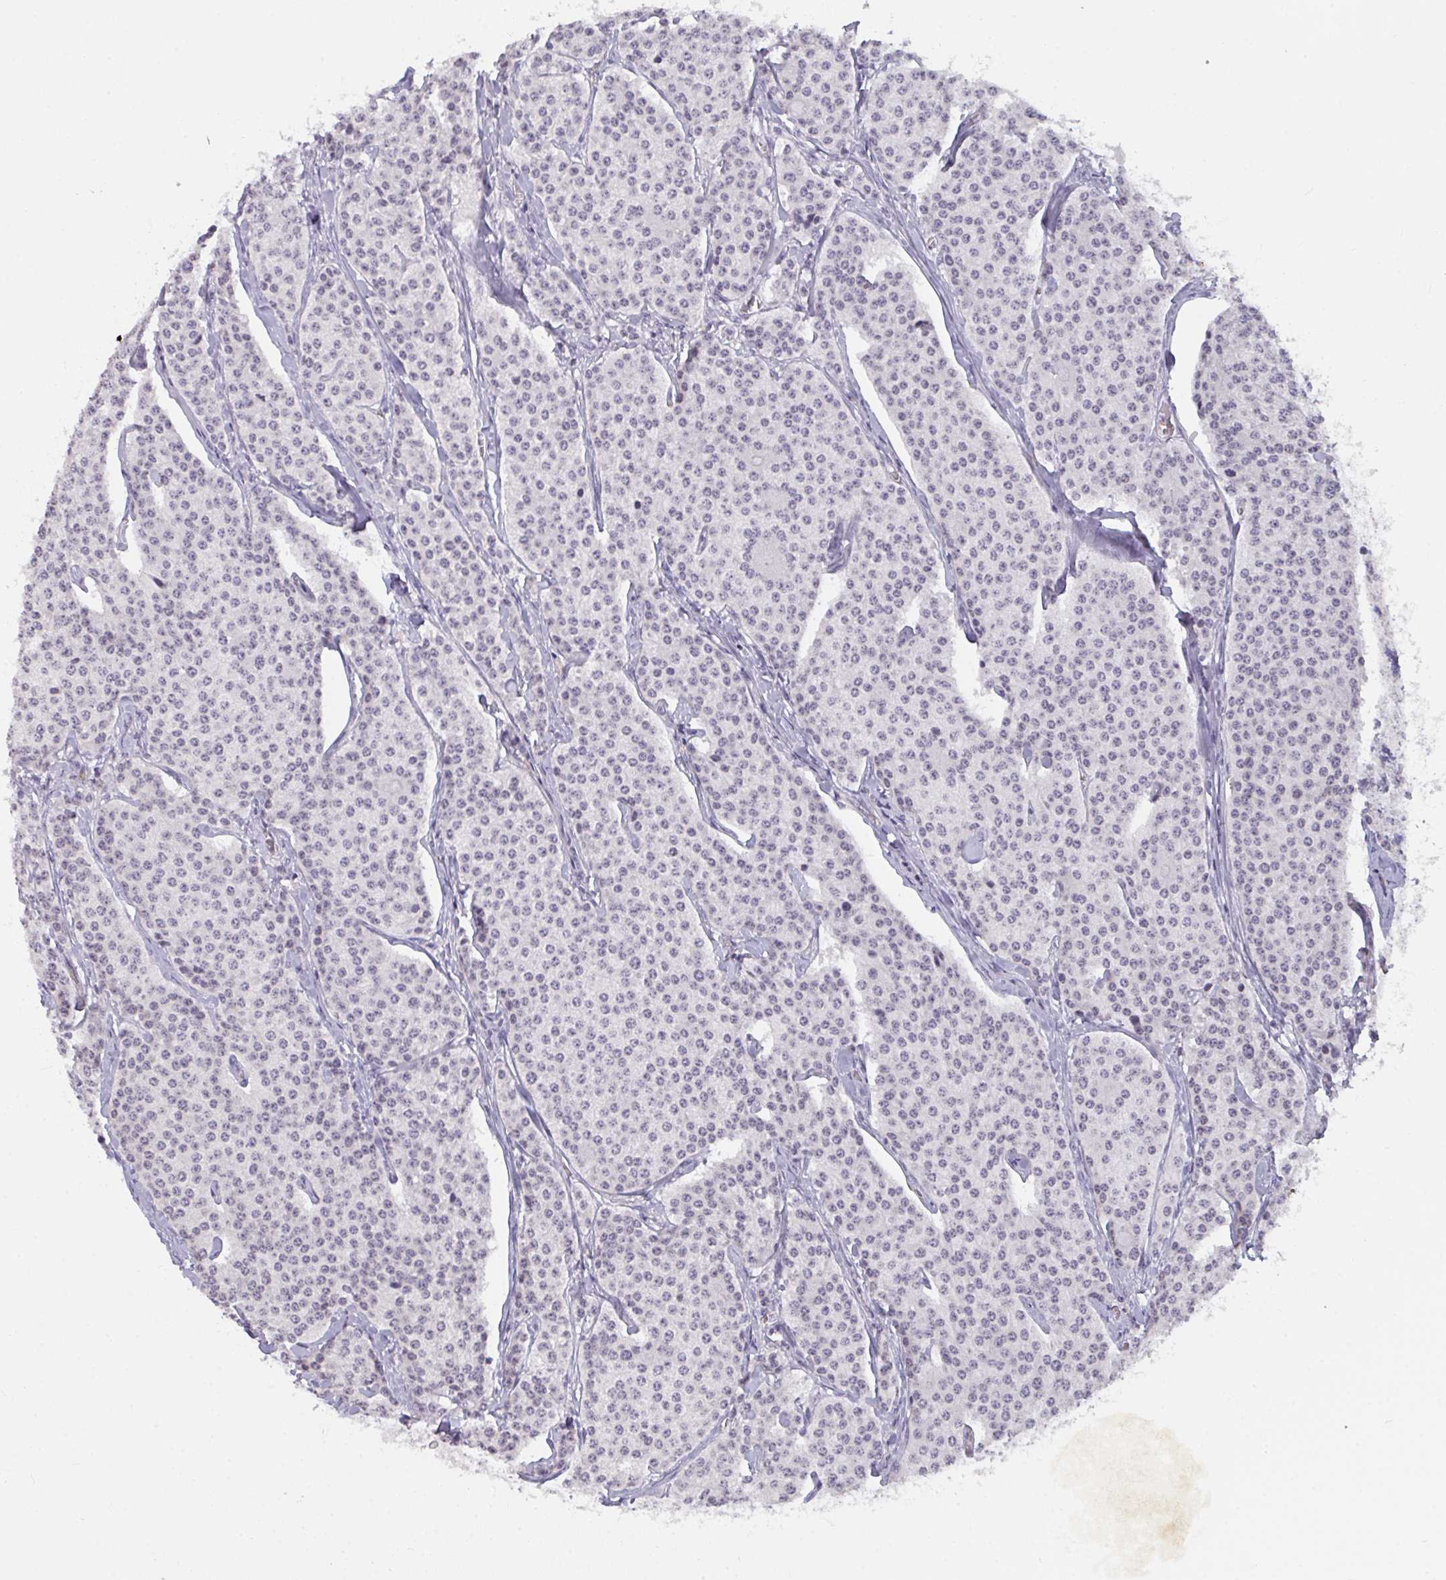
{"staining": {"intensity": "negative", "quantity": "none", "location": "none"}, "tissue": "carcinoid", "cell_type": "Tumor cells", "image_type": "cancer", "snomed": [{"axis": "morphology", "description": "Carcinoid, malignant, NOS"}, {"axis": "topography", "description": "Small intestine"}], "caption": "Human malignant carcinoid stained for a protein using IHC reveals no staining in tumor cells.", "gene": "SEMA6B", "patient": {"sex": "female", "age": 64}}